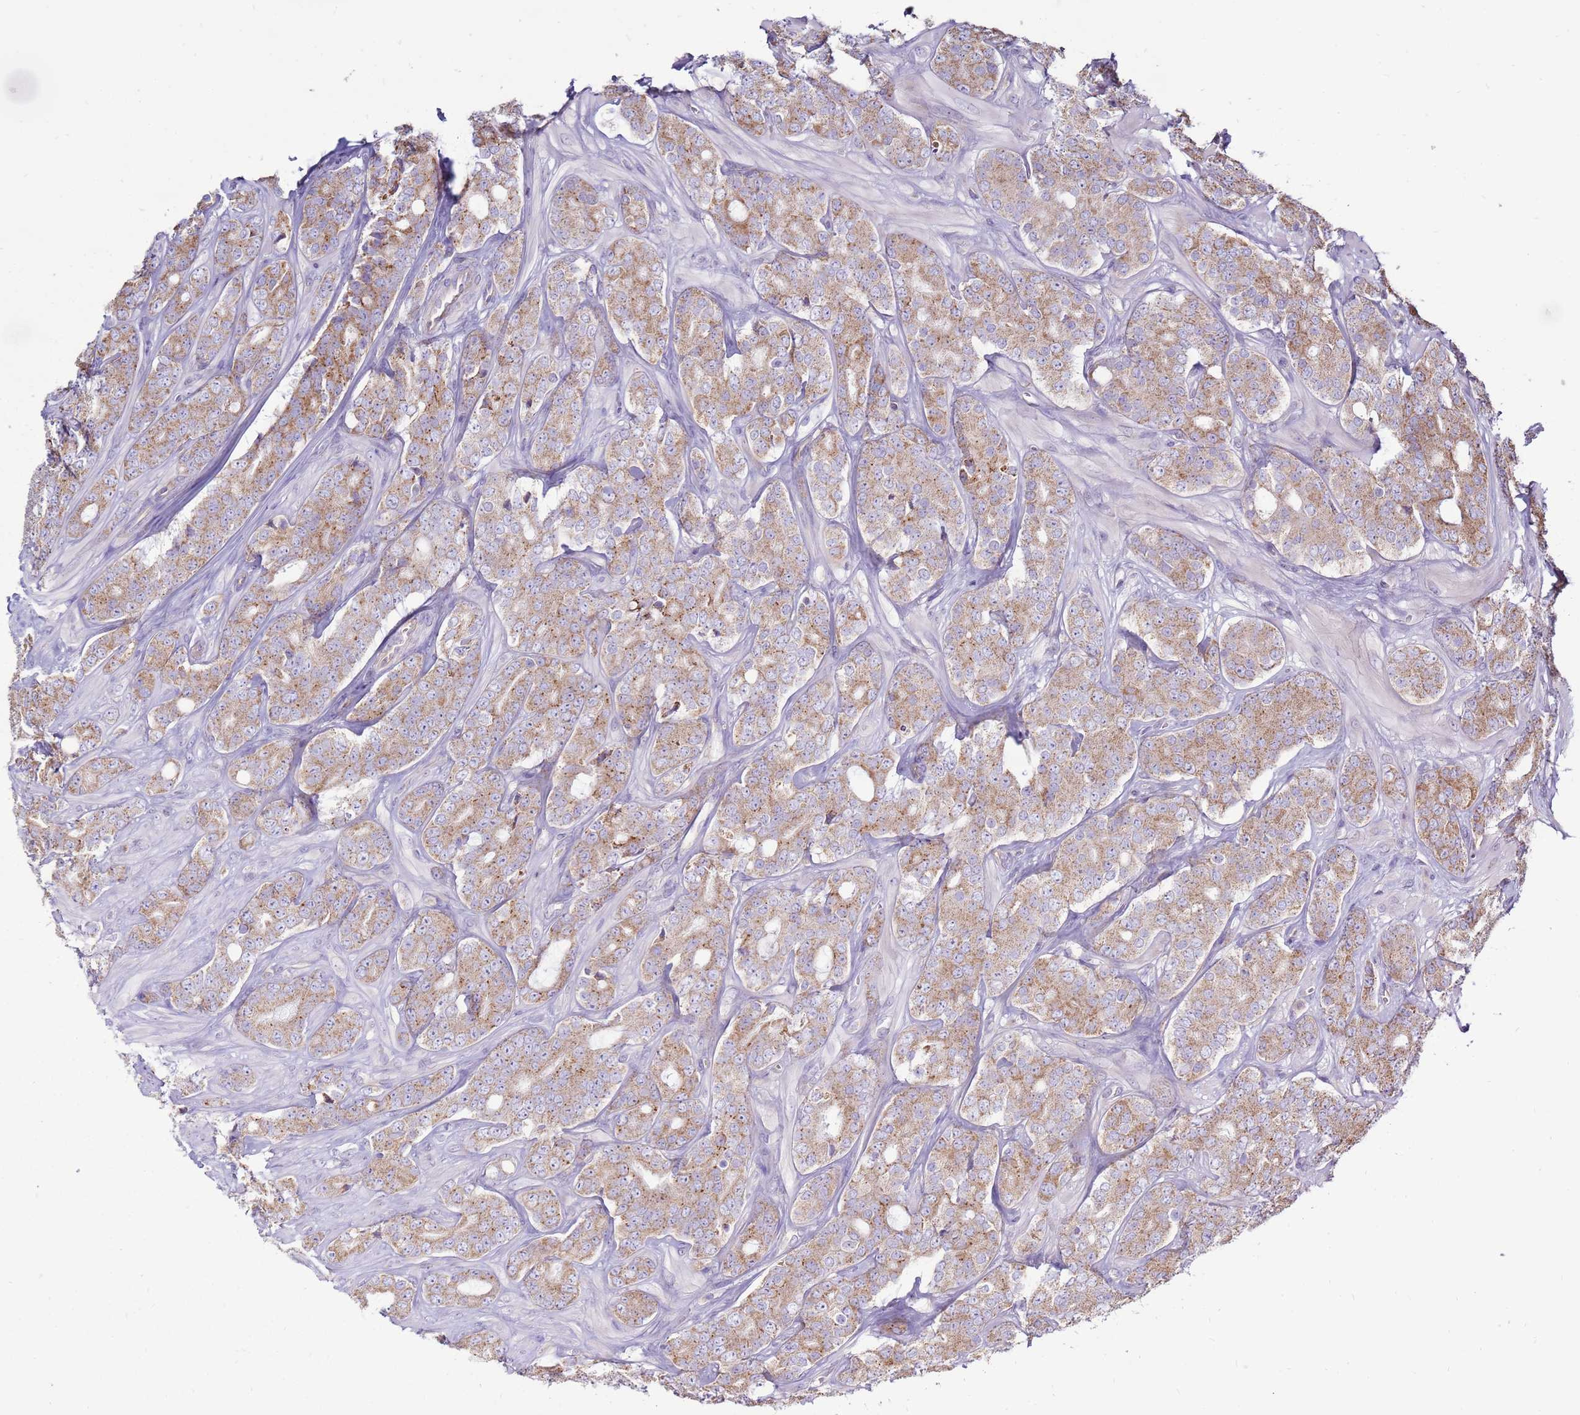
{"staining": {"intensity": "moderate", "quantity": ">75%", "location": "cytoplasmic/membranous"}, "tissue": "prostate cancer", "cell_type": "Tumor cells", "image_type": "cancer", "snomed": [{"axis": "morphology", "description": "Adenocarcinoma, High grade"}, {"axis": "topography", "description": "Prostate"}], "caption": "Prostate high-grade adenocarcinoma stained for a protein reveals moderate cytoplasmic/membranous positivity in tumor cells. Nuclei are stained in blue.", "gene": "TRAPPC4", "patient": {"sex": "male", "age": 62}}